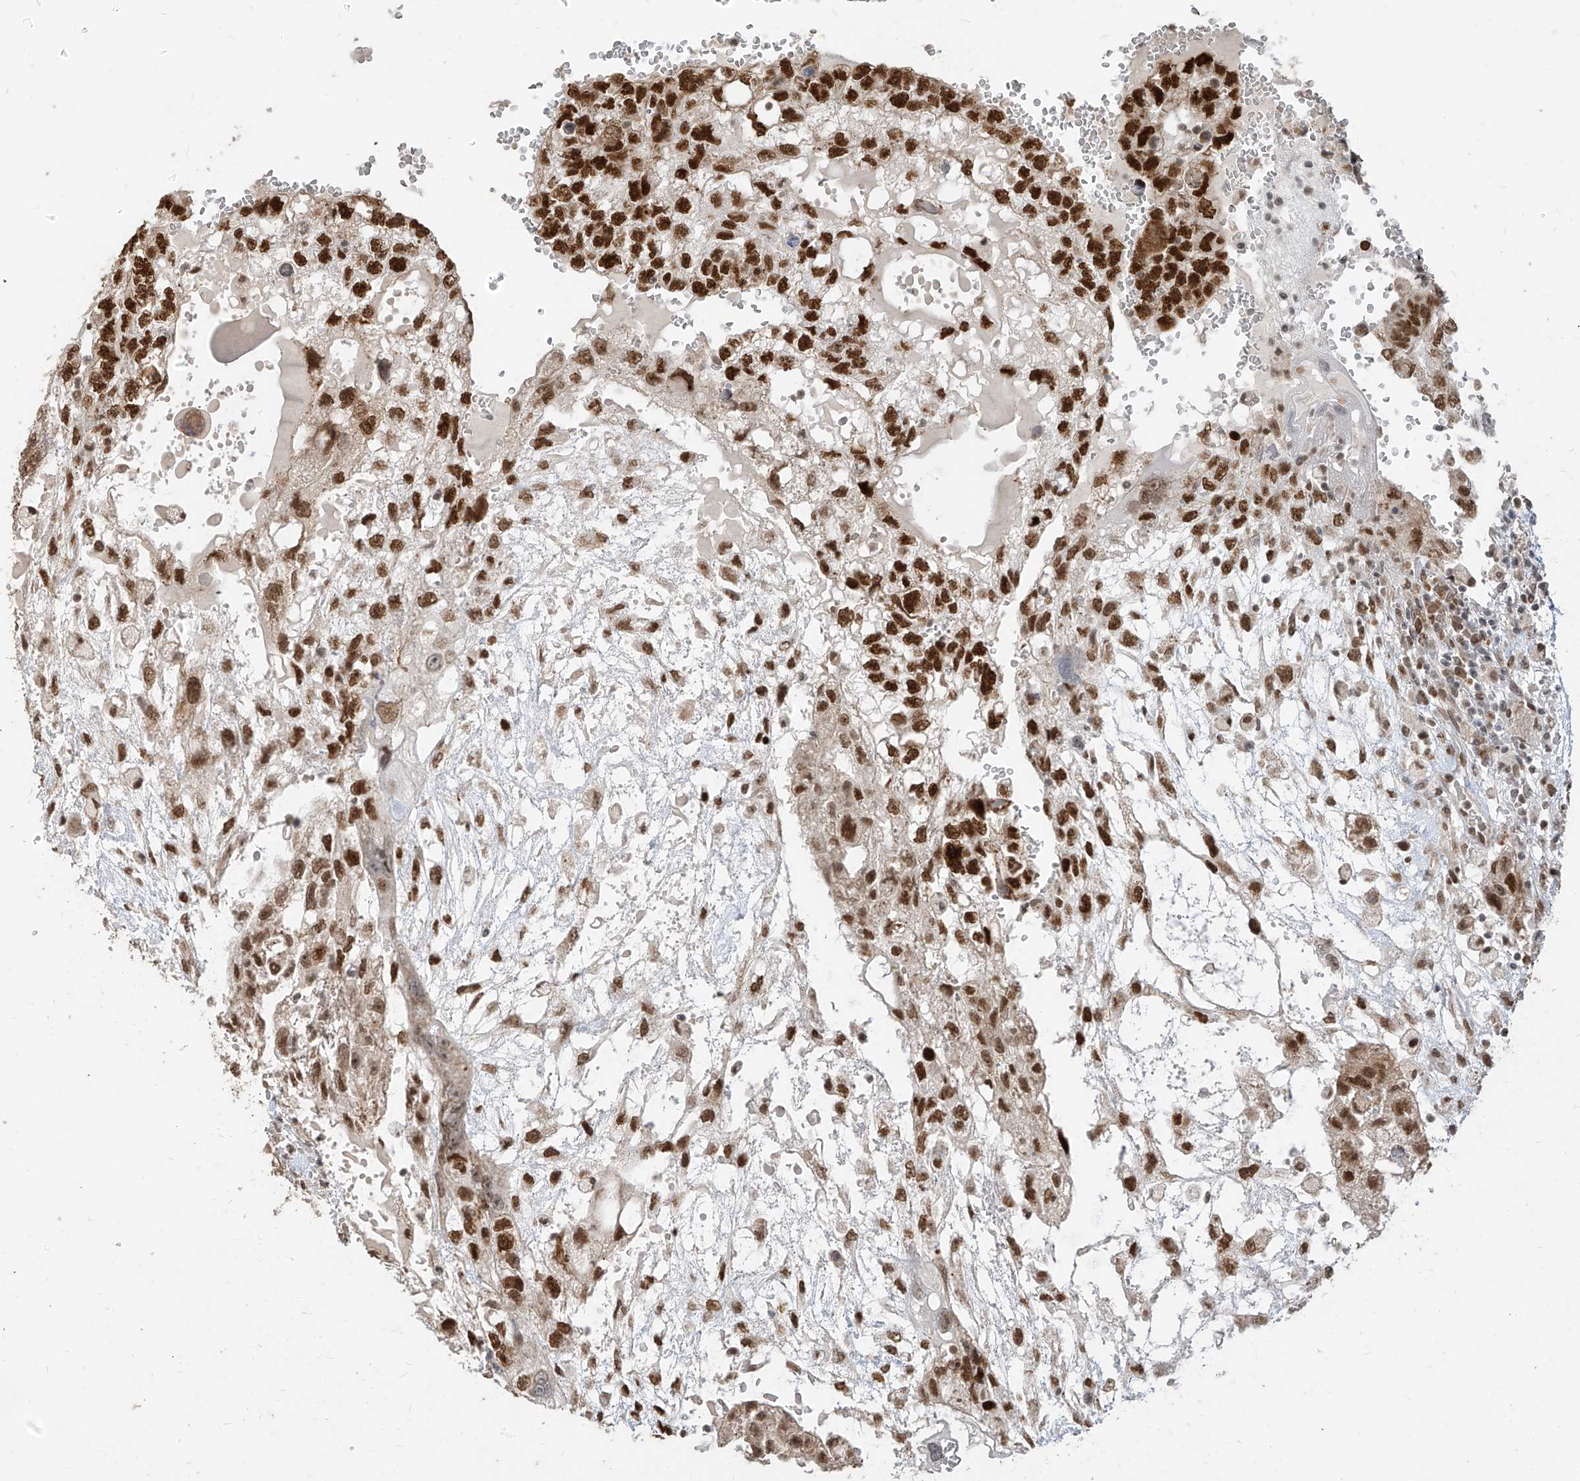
{"staining": {"intensity": "strong", "quantity": ">75%", "location": "nuclear"}, "tissue": "testis cancer", "cell_type": "Tumor cells", "image_type": "cancer", "snomed": [{"axis": "morphology", "description": "Carcinoma, Embryonal, NOS"}, {"axis": "topography", "description": "Testis"}], "caption": "Approximately >75% of tumor cells in embryonal carcinoma (testis) reveal strong nuclear protein staining as visualized by brown immunohistochemical staining.", "gene": "ZMYM2", "patient": {"sex": "male", "age": 36}}